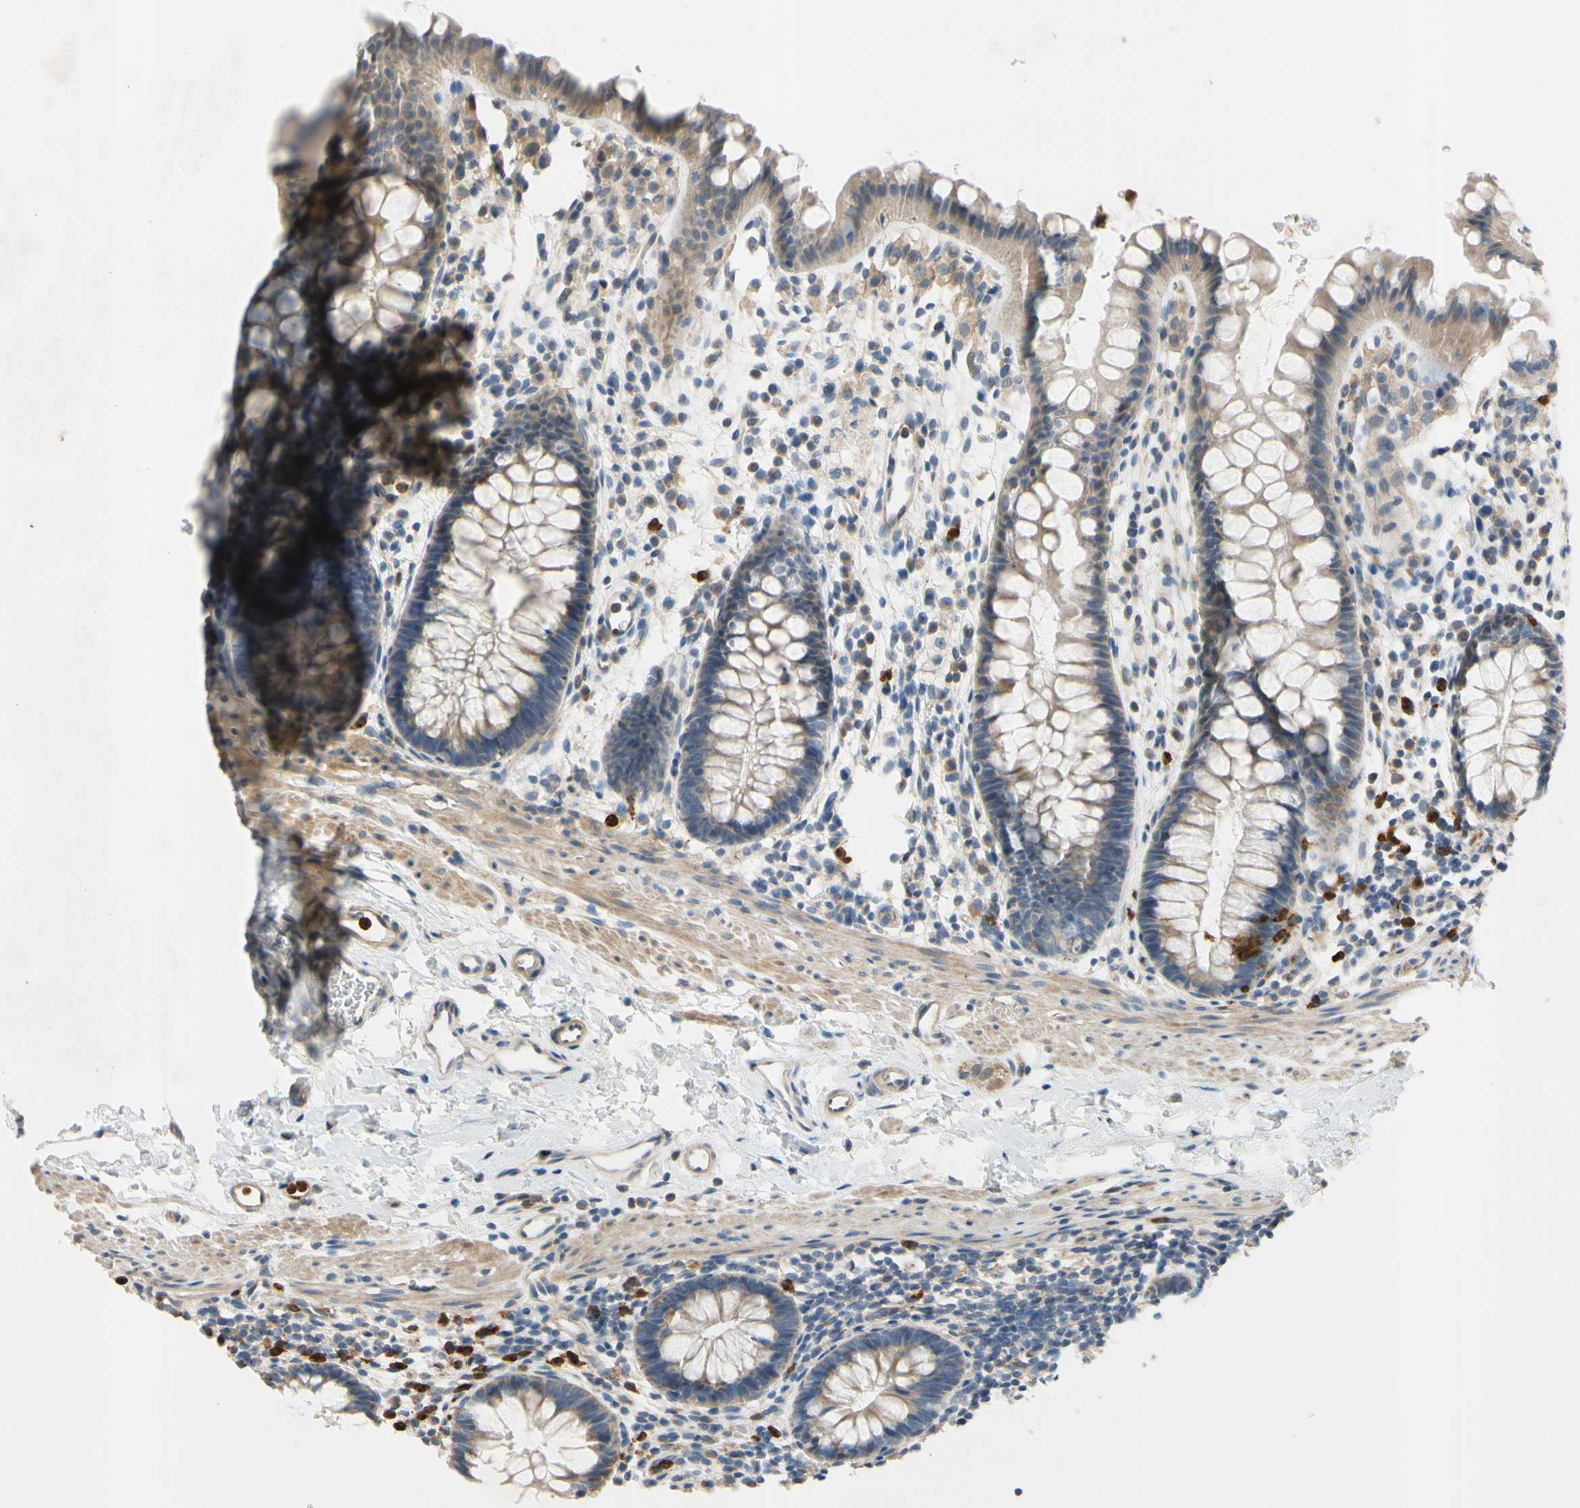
{"staining": {"intensity": "weak", "quantity": "25%-75%", "location": "cytoplasmic/membranous"}, "tissue": "rectum", "cell_type": "Glandular cells", "image_type": "normal", "snomed": [{"axis": "morphology", "description": "Normal tissue, NOS"}, {"axis": "topography", "description": "Rectum"}], "caption": "Weak cytoplasmic/membranous staining is seen in approximately 25%-75% of glandular cells in normal rectum.", "gene": "SIGLEC5", "patient": {"sex": "female", "age": 24}}